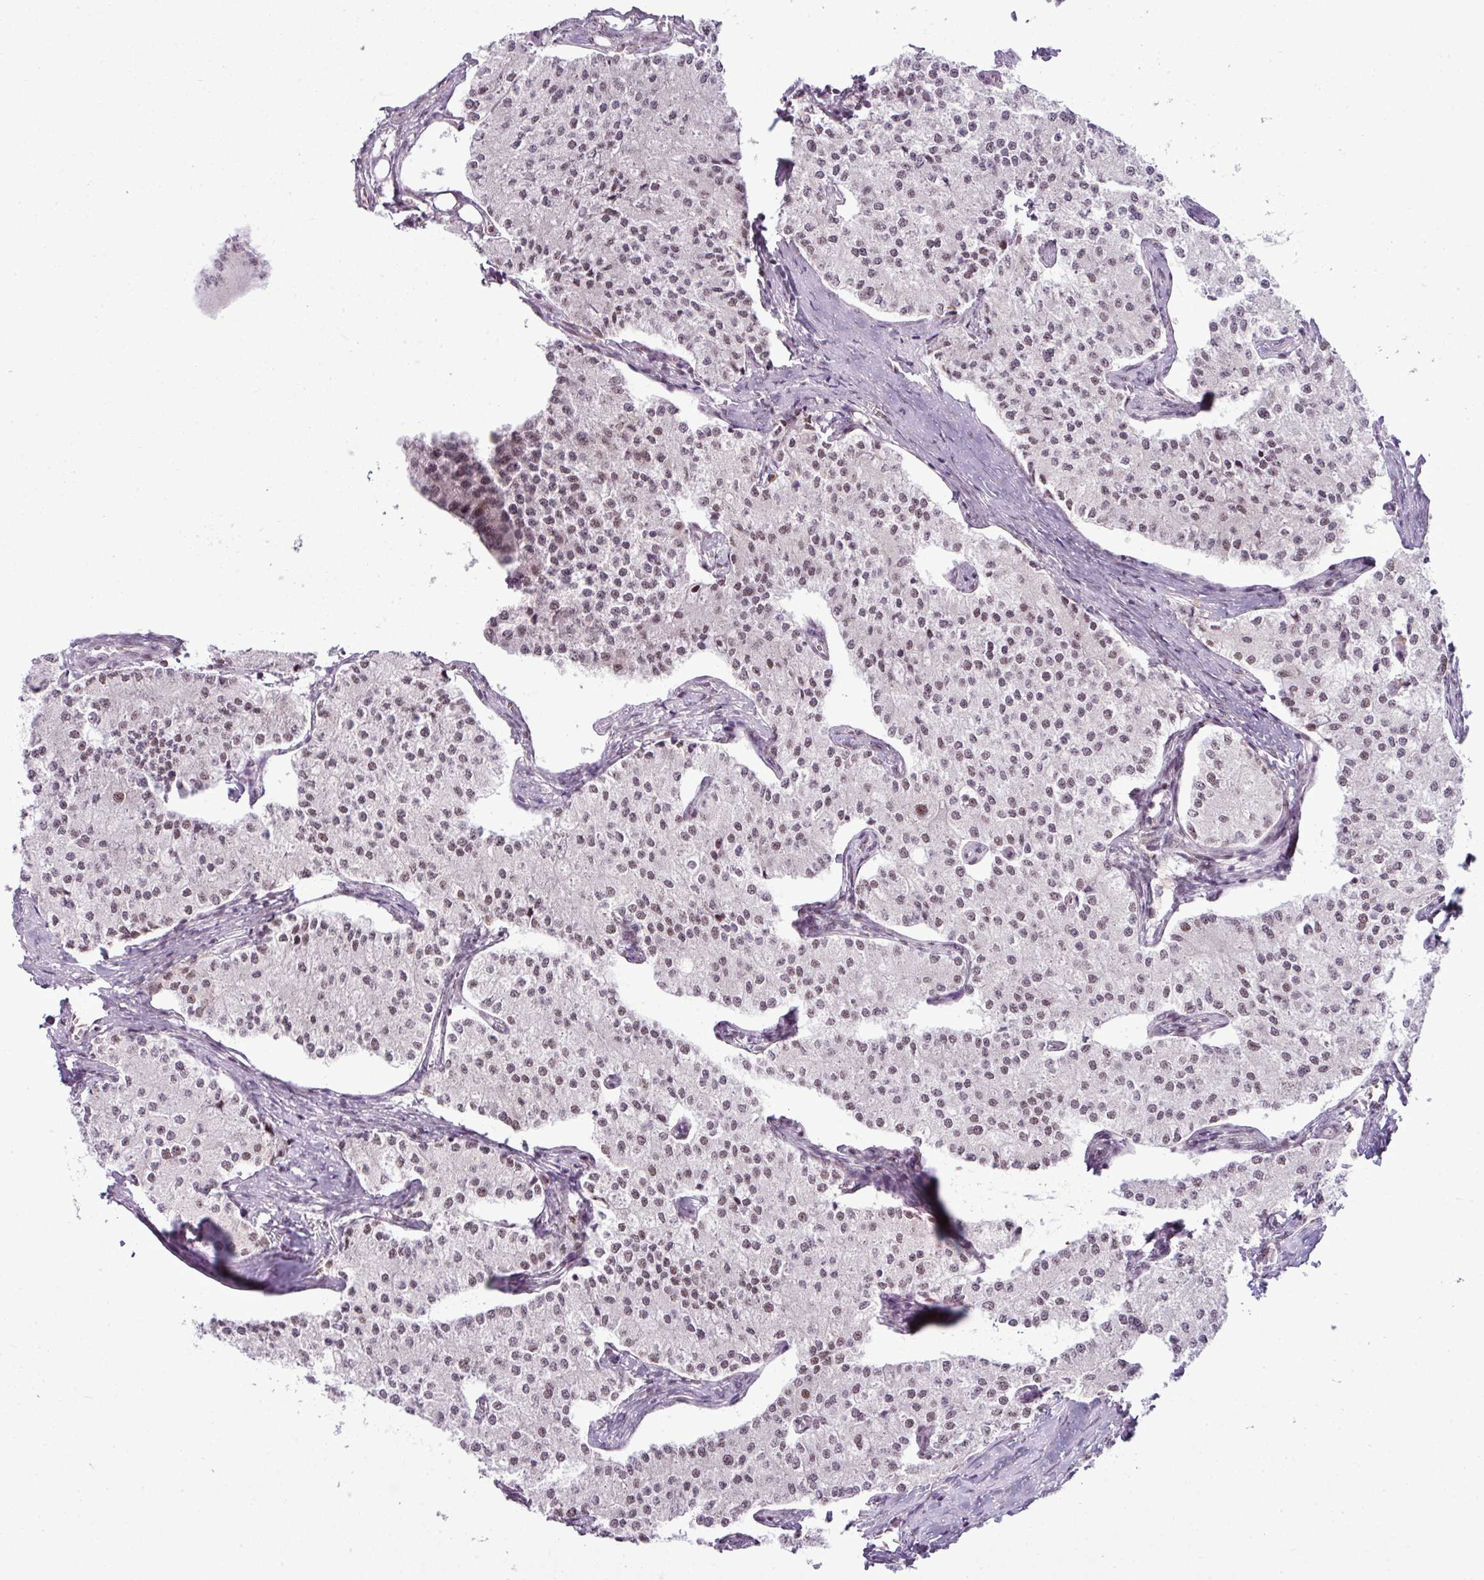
{"staining": {"intensity": "weak", "quantity": ">75%", "location": "nuclear"}, "tissue": "carcinoid", "cell_type": "Tumor cells", "image_type": "cancer", "snomed": [{"axis": "morphology", "description": "Carcinoid, malignant, NOS"}, {"axis": "topography", "description": "Colon"}], "caption": "A micrograph of human malignant carcinoid stained for a protein reveals weak nuclear brown staining in tumor cells.", "gene": "ARL6IP4", "patient": {"sex": "female", "age": 52}}